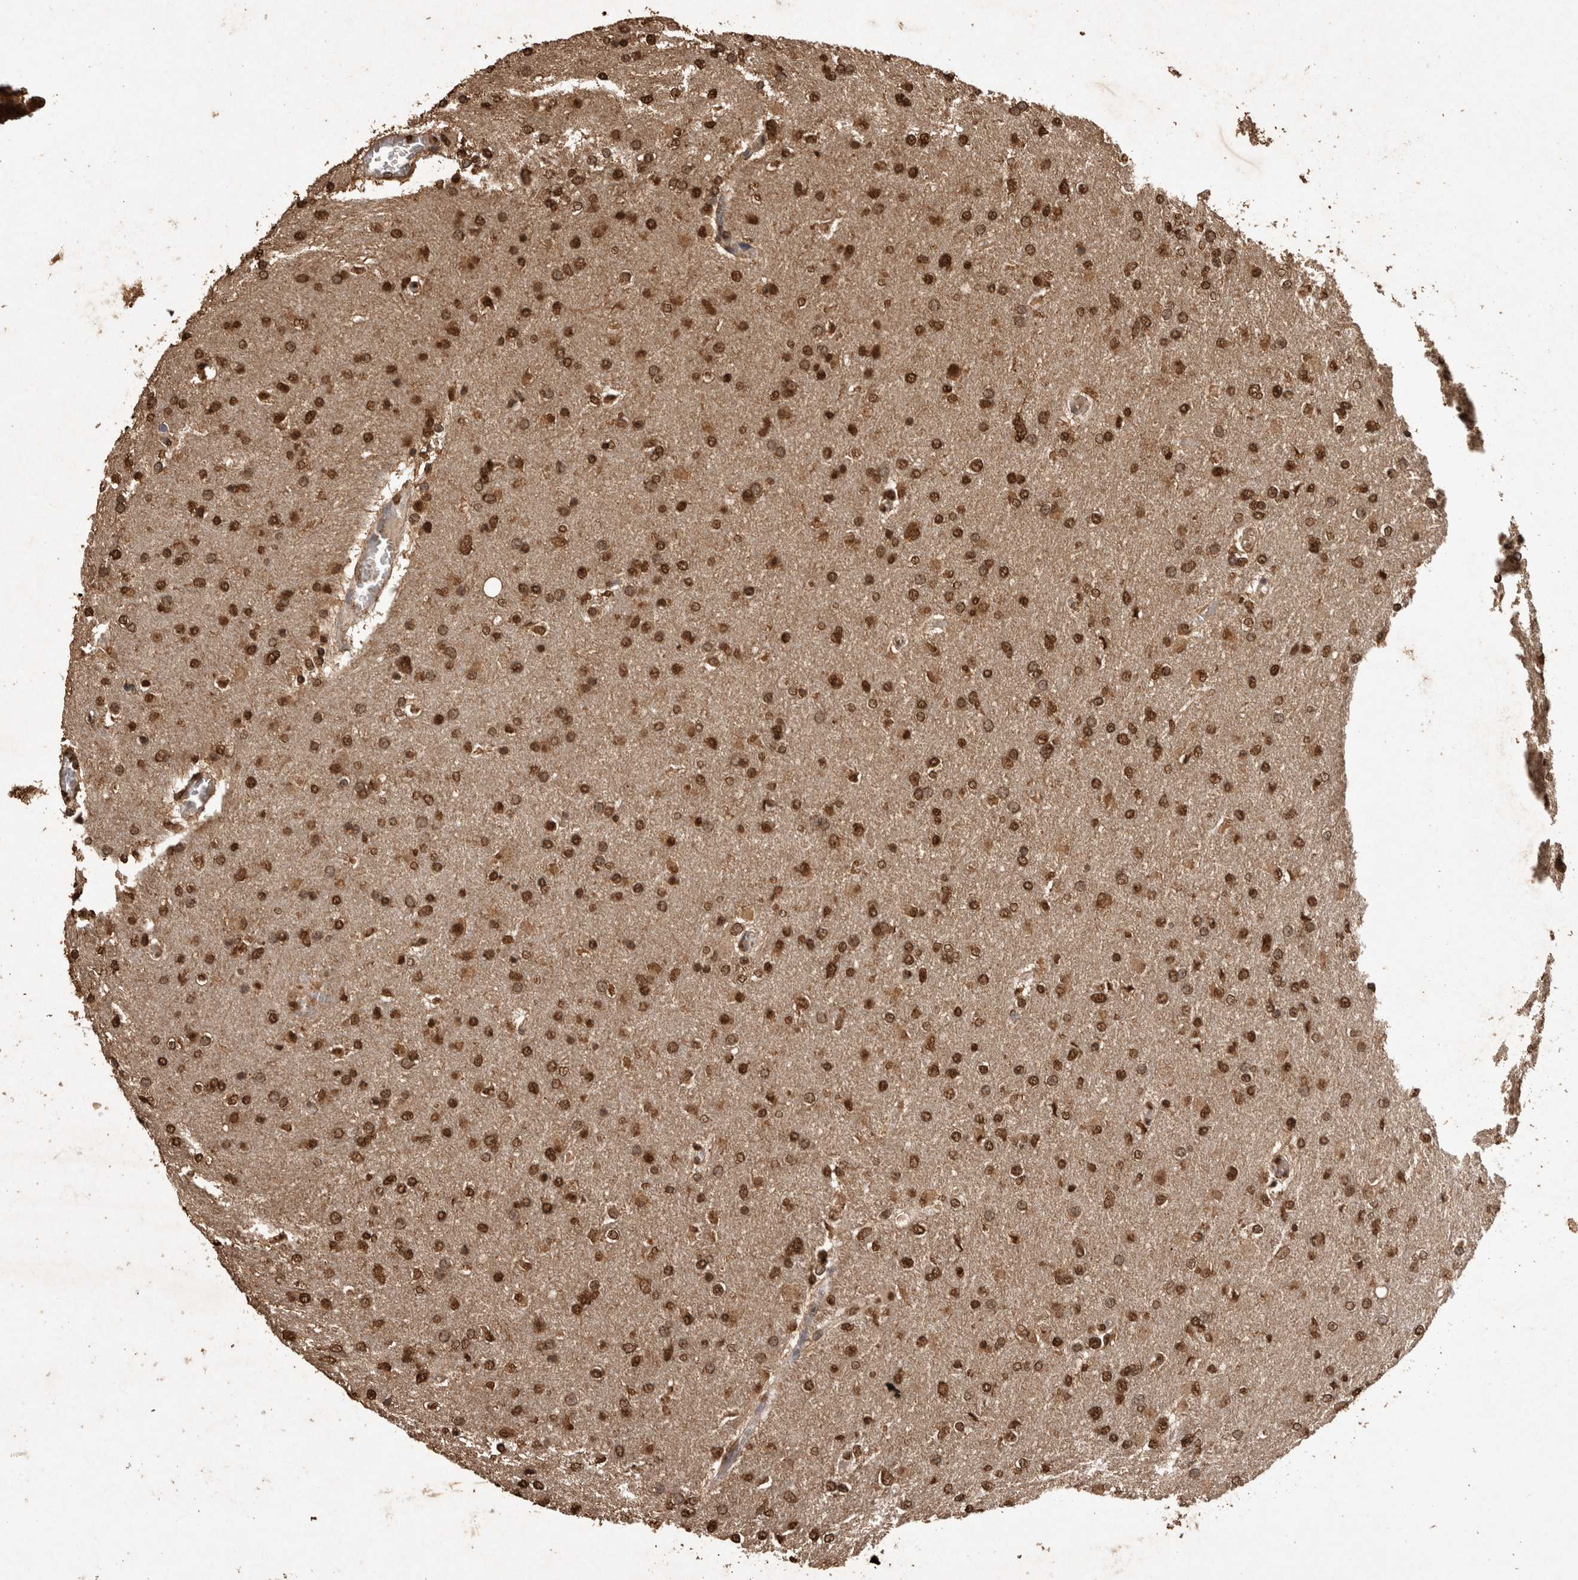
{"staining": {"intensity": "strong", "quantity": "25%-75%", "location": "nuclear"}, "tissue": "glioma", "cell_type": "Tumor cells", "image_type": "cancer", "snomed": [{"axis": "morphology", "description": "Glioma, malignant, High grade"}, {"axis": "topography", "description": "Cerebral cortex"}], "caption": "Glioma tissue exhibits strong nuclear expression in about 25%-75% of tumor cells, visualized by immunohistochemistry.", "gene": "OAS2", "patient": {"sex": "female", "age": 36}}